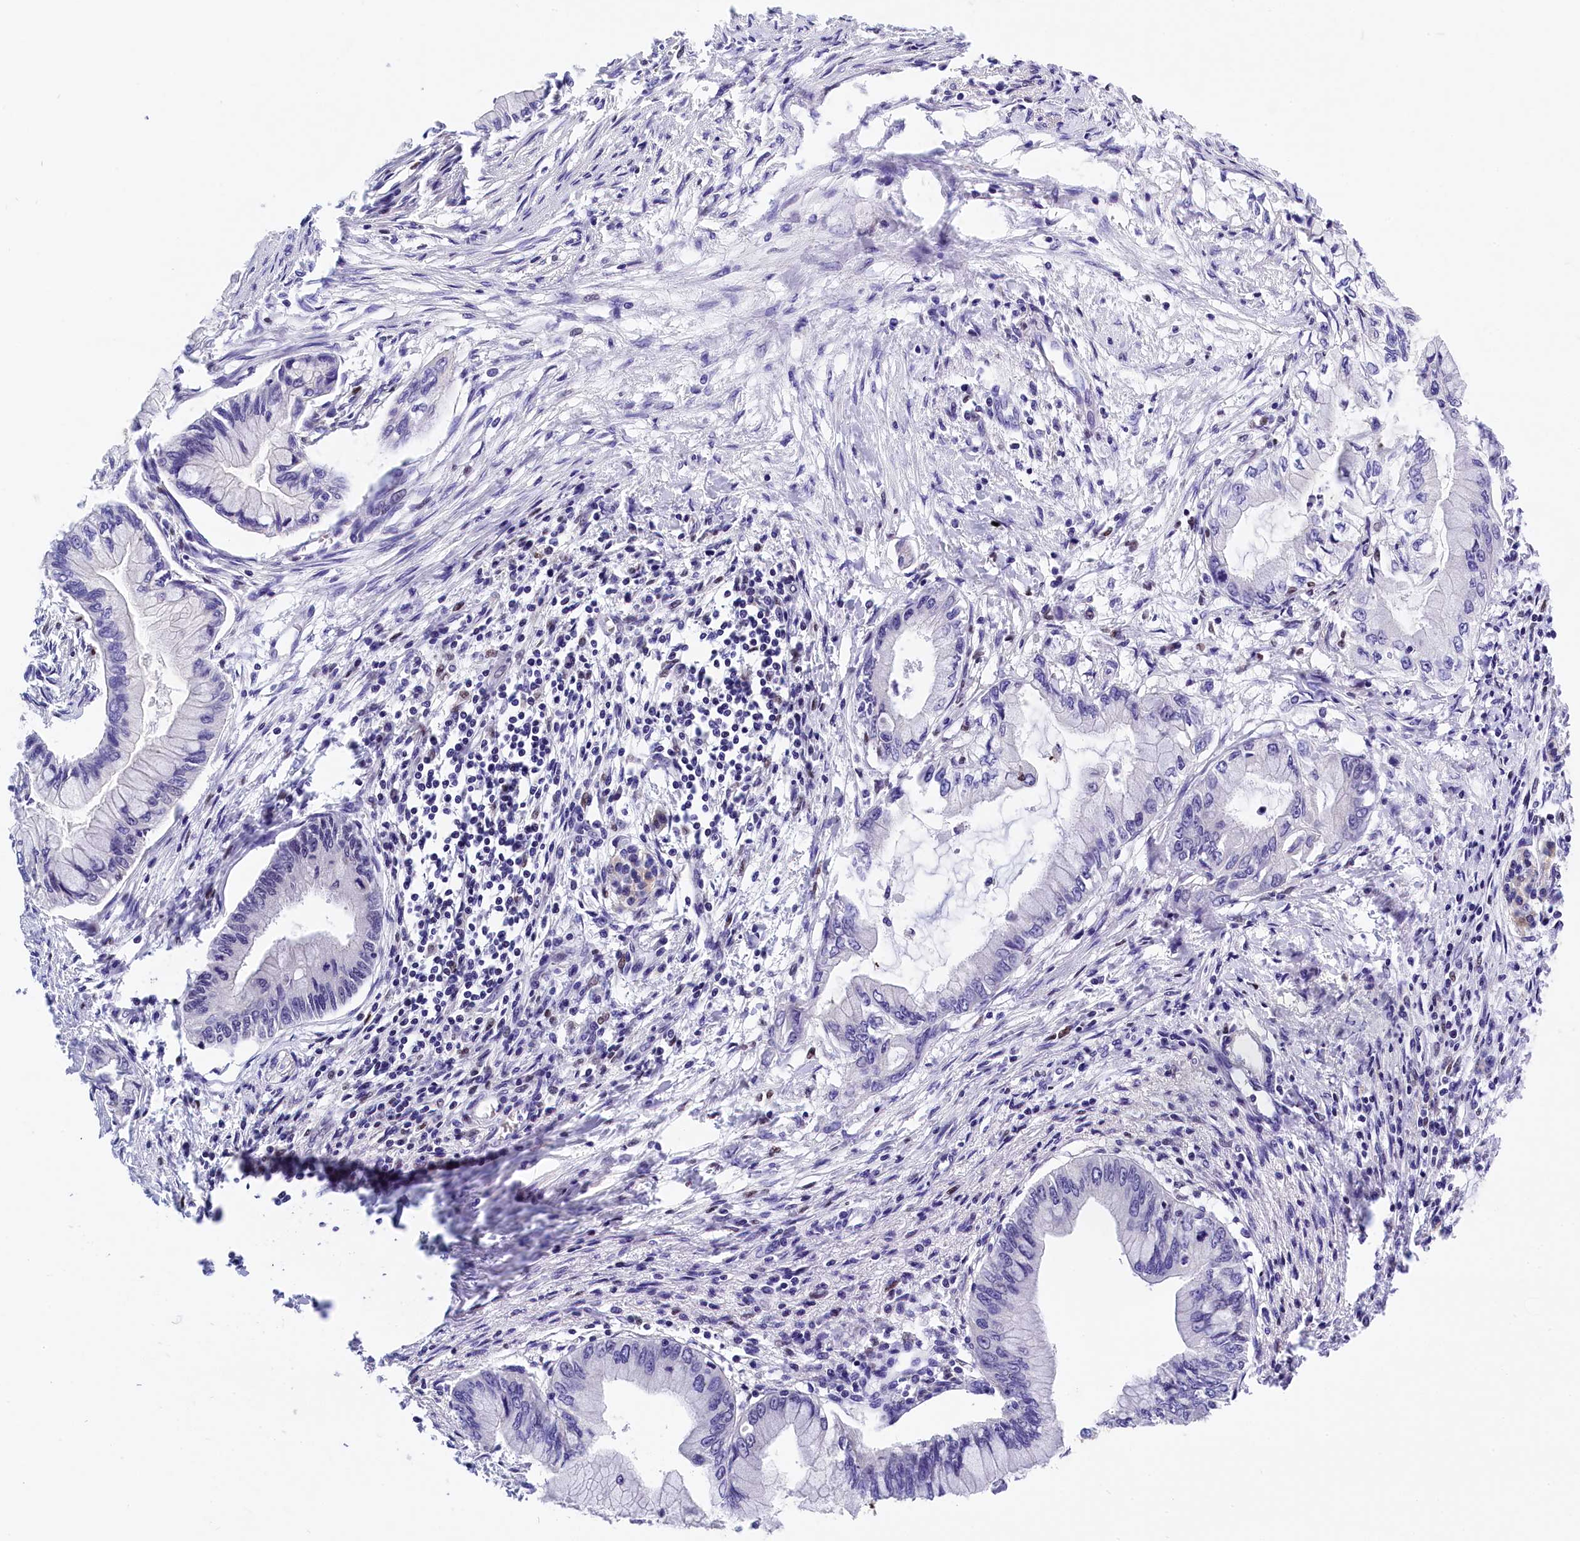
{"staining": {"intensity": "negative", "quantity": "none", "location": "none"}, "tissue": "pancreatic cancer", "cell_type": "Tumor cells", "image_type": "cancer", "snomed": [{"axis": "morphology", "description": "Adenocarcinoma, NOS"}, {"axis": "topography", "description": "Pancreas"}], "caption": "Immunohistochemical staining of adenocarcinoma (pancreatic) demonstrates no significant expression in tumor cells. The staining was performed using DAB to visualize the protein expression in brown, while the nuclei were stained in blue with hematoxylin (Magnification: 20x).", "gene": "BTBD9", "patient": {"sex": "male", "age": 48}}